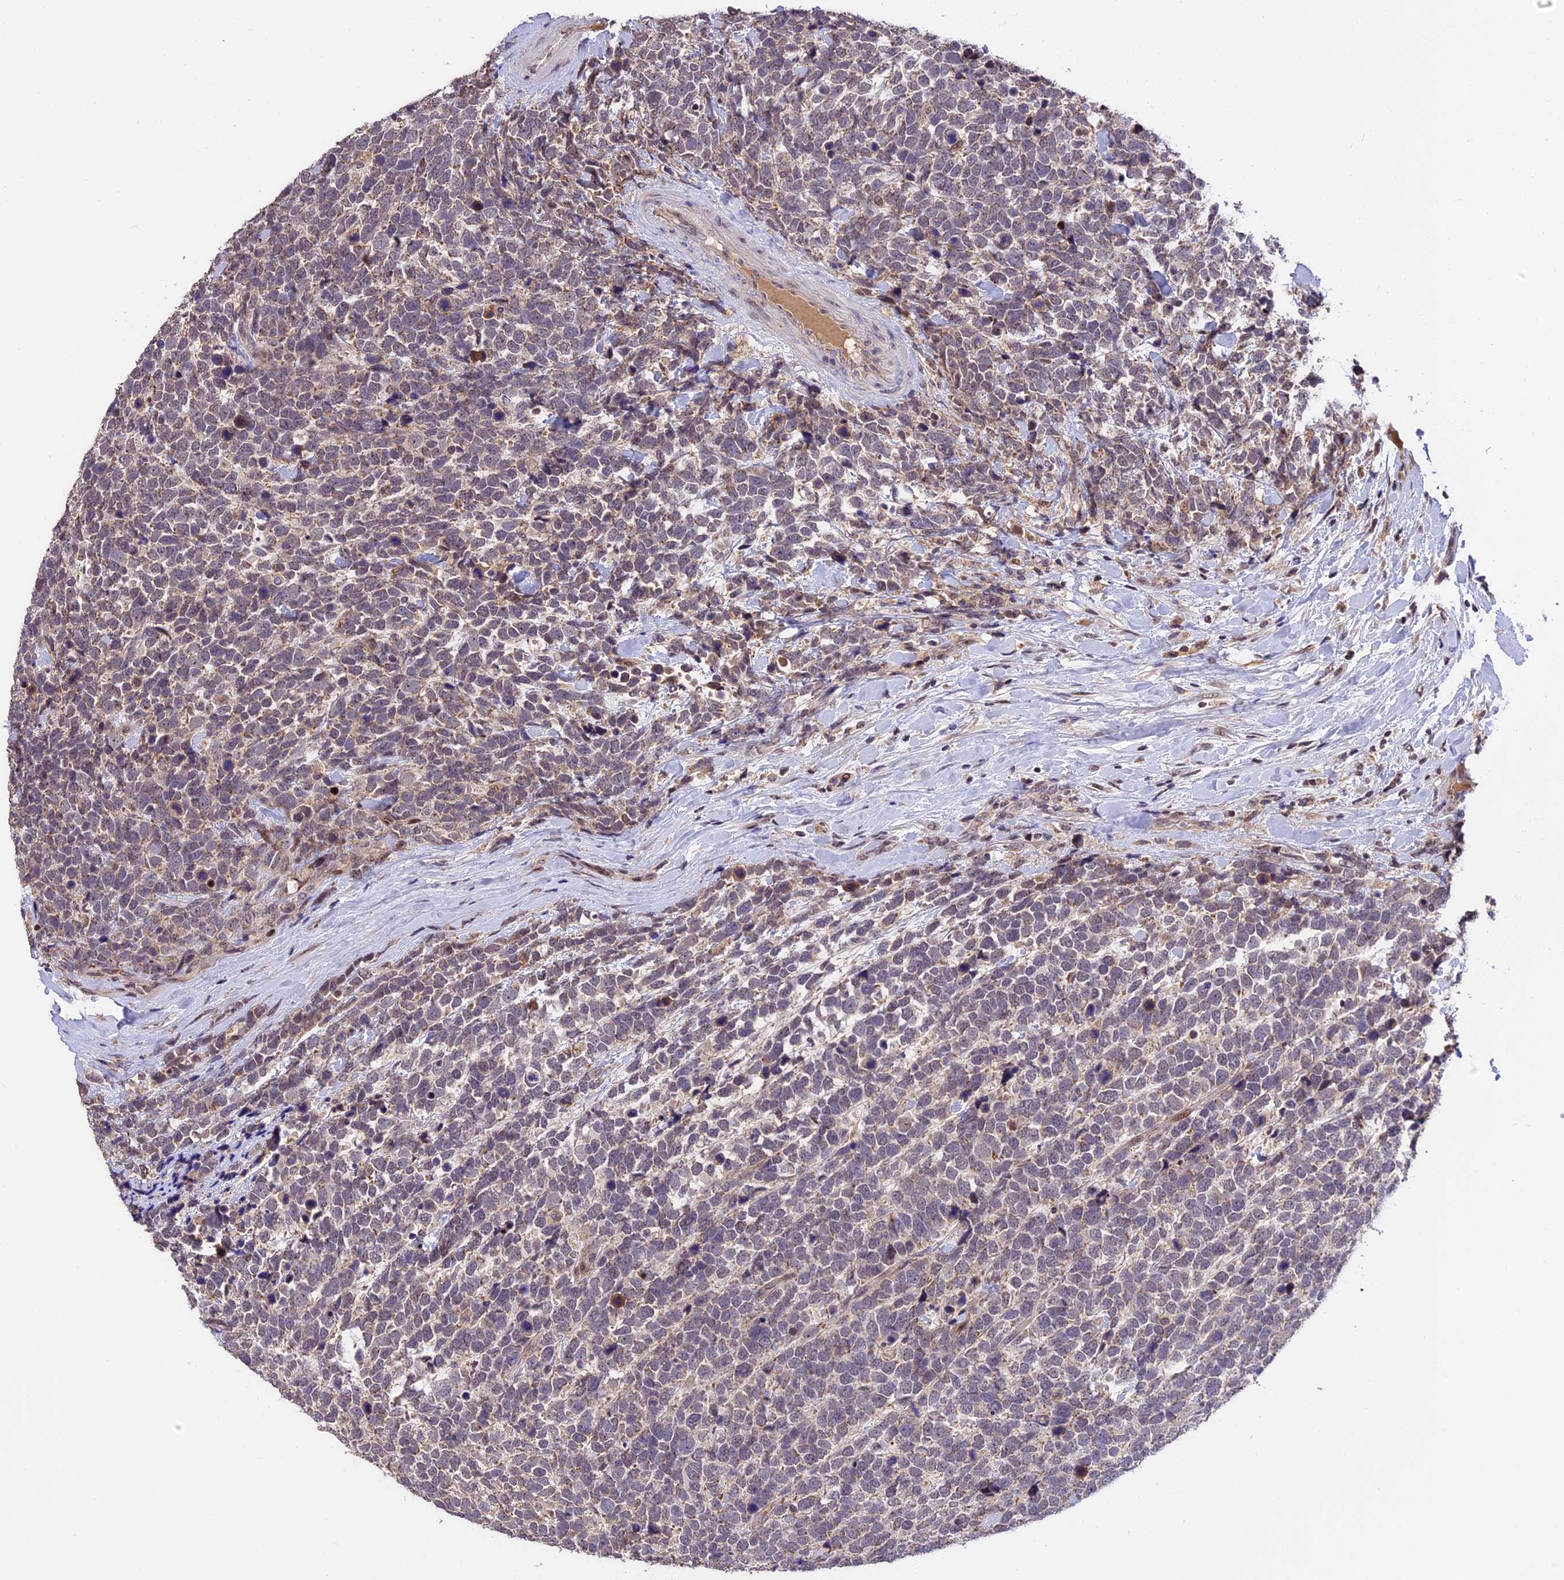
{"staining": {"intensity": "weak", "quantity": "<25%", "location": "cytoplasmic/membranous"}, "tissue": "urothelial cancer", "cell_type": "Tumor cells", "image_type": "cancer", "snomed": [{"axis": "morphology", "description": "Urothelial carcinoma, High grade"}, {"axis": "topography", "description": "Urinary bladder"}], "caption": "A high-resolution photomicrograph shows IHC staining of urothelial cancer, which shows no significant staining in tumor cells. (Stains: DAB immunohistochemistry with hematoxylin counter stain, Microscopy: brightfield microscopy at high magnification).", "gene": "RERGL", "patient": {"sex": "female", "age": 82}}